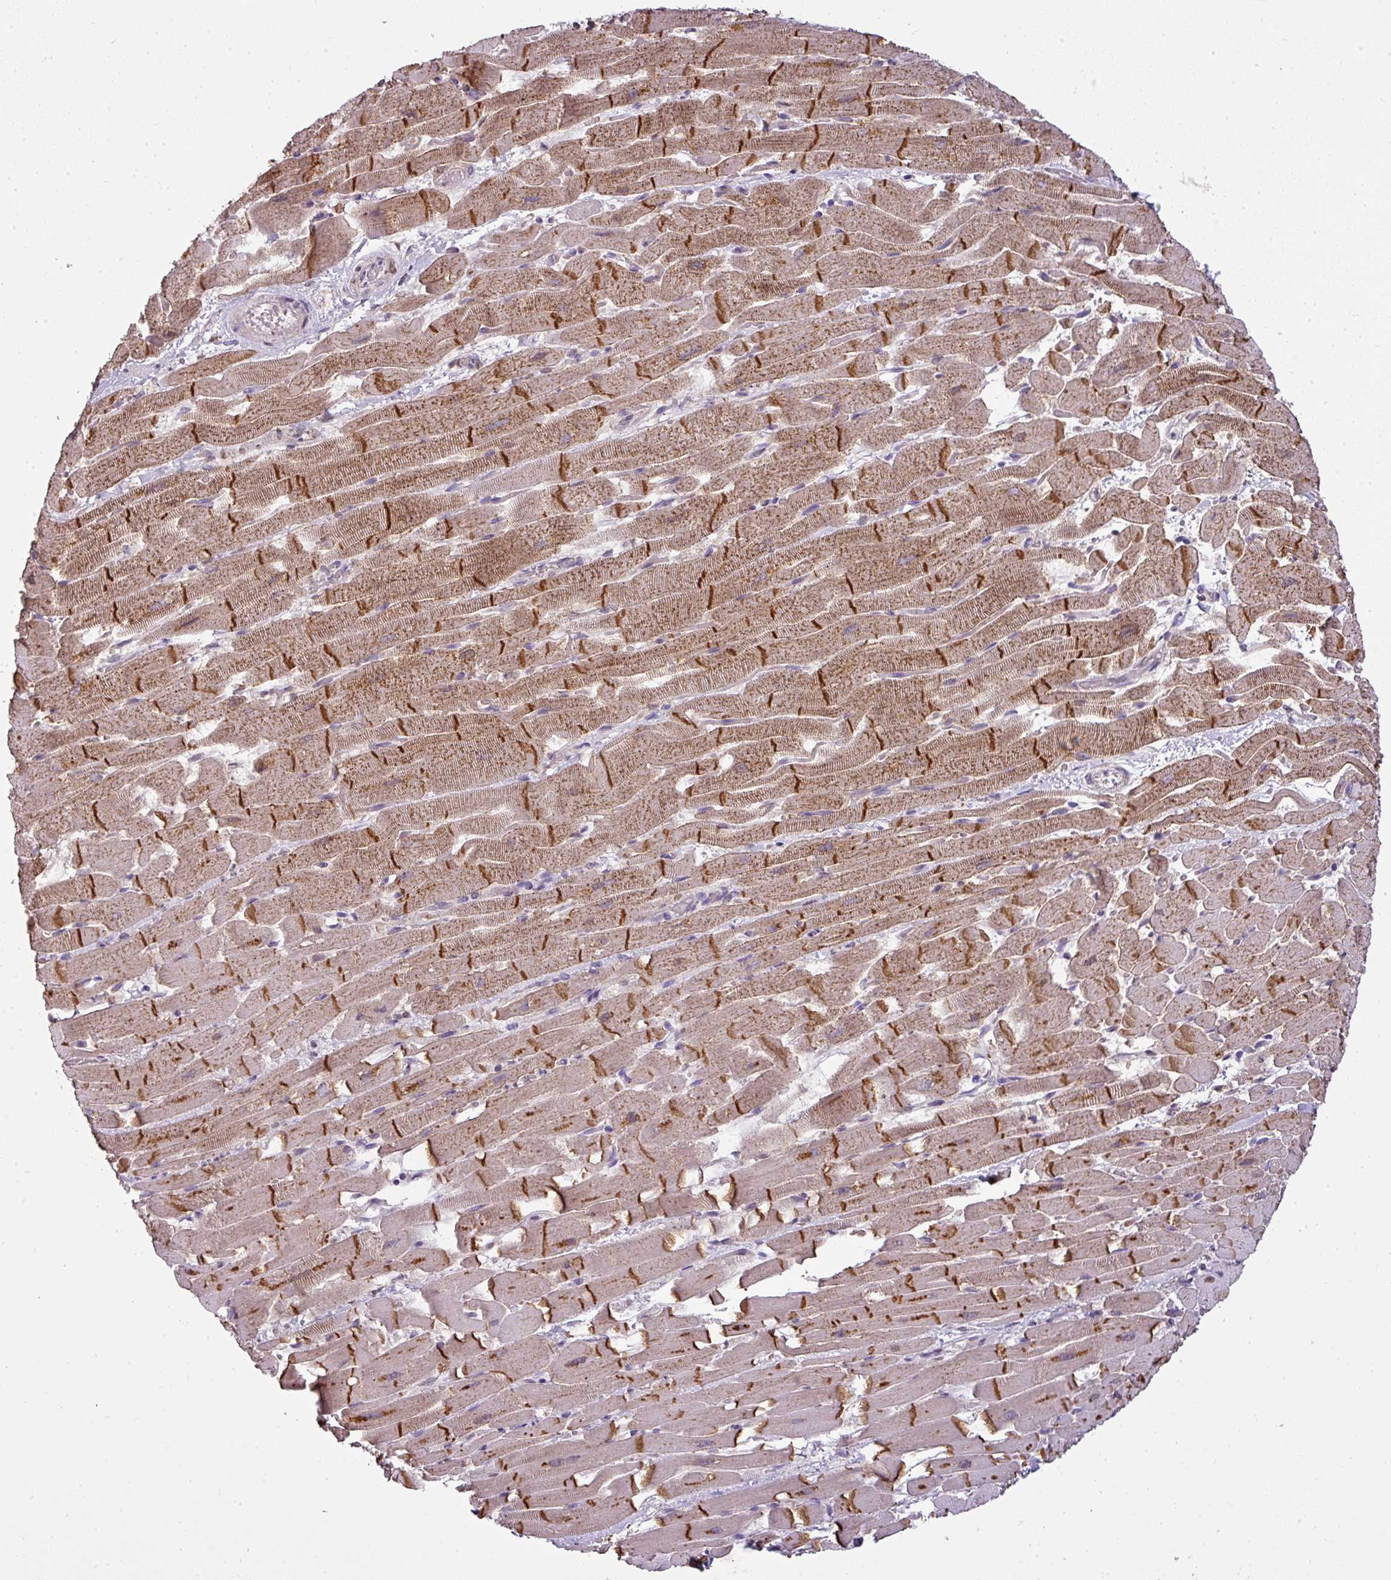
{"staining": {"intensity": "strong", "quantity": "25%-75%", "location": "cytoplasmic/membranous"}, "tissue": "heart muscle", "cell_type": "Cardiomyocytes", "image_type": "normal", "snomed": [{"axis": "morphology", "description": "Normal tissue, NOS"}, {"axis": "topography", "description": "Heart"}], "caption": "This photomicrograph displays benign heart muscle stained with IHC to label a protein in brown. The cytoplasmic/membranous of cardiomyocytes show strong positivity for the protein. Nuclei are counter-stained blue.", "gene": "JPH2", "patient": {"sex": "male", "age": 37}}